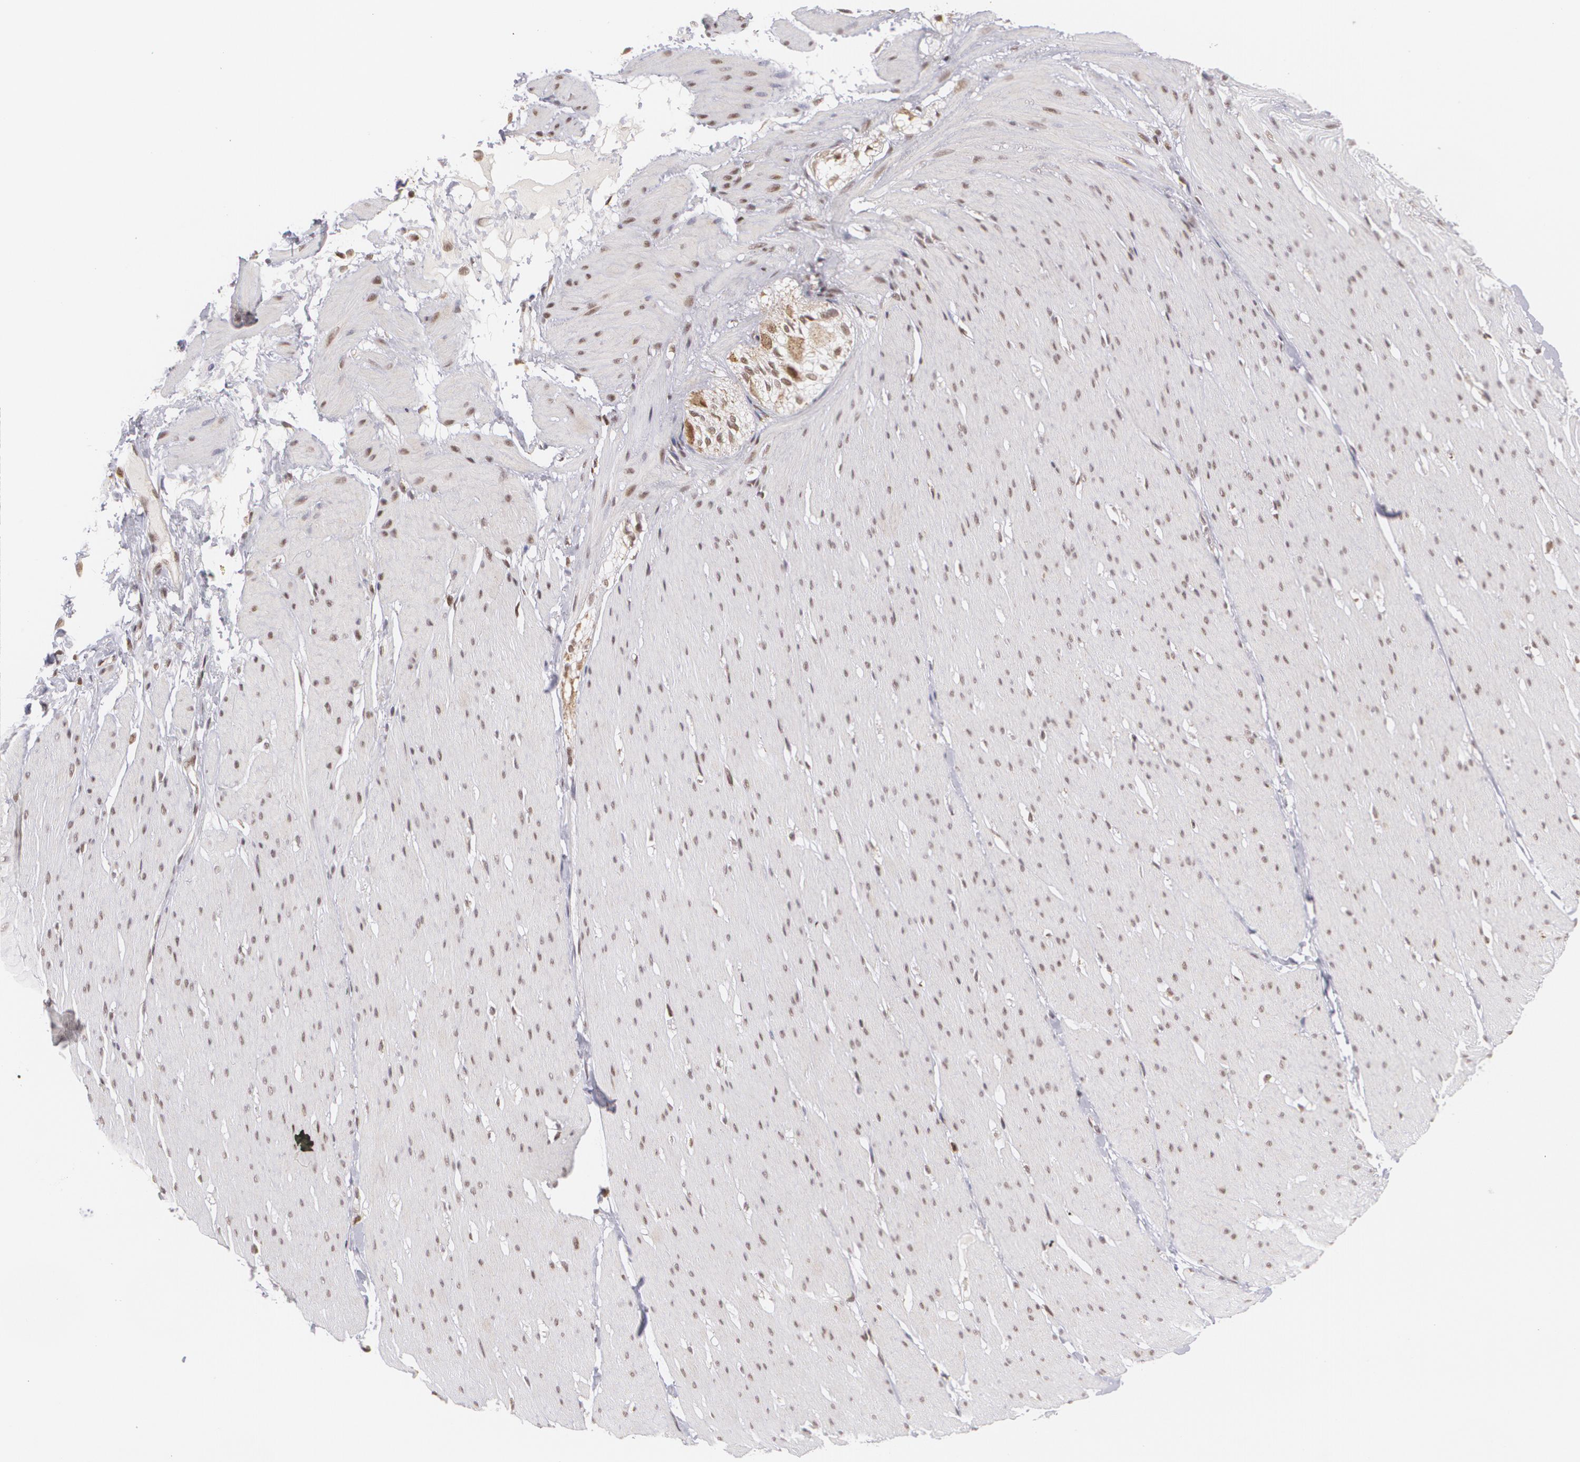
{"staining": {"intensity": "weak", "quantity": ">75%", "location": "nuclear"}, "tissue": "smooth muscle", "cell_type": "Smooth muscle cells", "image_type": "normal", "snomed": [{"axis": "morphology", "description": "Normal tissue, NOS"}, {"axis": "topography", "description": "Smooth muscle"}, {"axis": "topography", "description": "Colon"}], "caption": "Immunohistochemical staining of benign human smooth muscle shows low levels of weak nuclear staining in about >75% of smooth muscle cells.", "gene": "MXD1", "patient": {"sex": "male", "age": 67}}